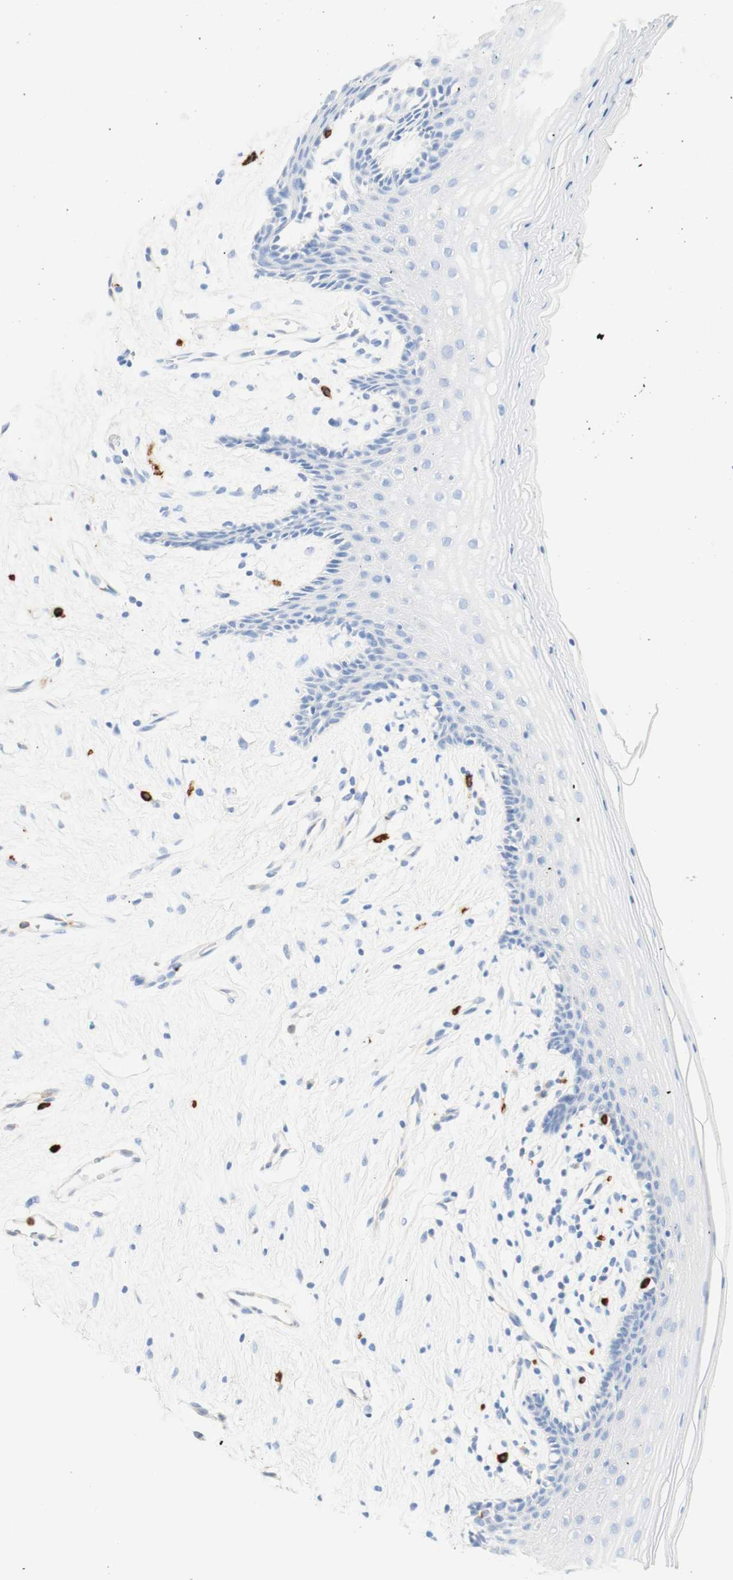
{"staining": {"intensity": "negative", "quantity": "none", "location": "none"}, "tissue": "vagina", "cell_type": "Squamous epithelial cells", "image_type": "normal", "snomed": [{"axis": "morphology", "description": "Normal tissue, NOS"}, {"axis": "topography", "description": "Vagina"}], "caption": "The histopathology image demonstrates no staining of squamous epithelial cells in benign vagina. (Brightfield microscopy of DAB IHC at high magnification).", "gene": "CD63", "patient": {"sex": "female", "age": 44}}